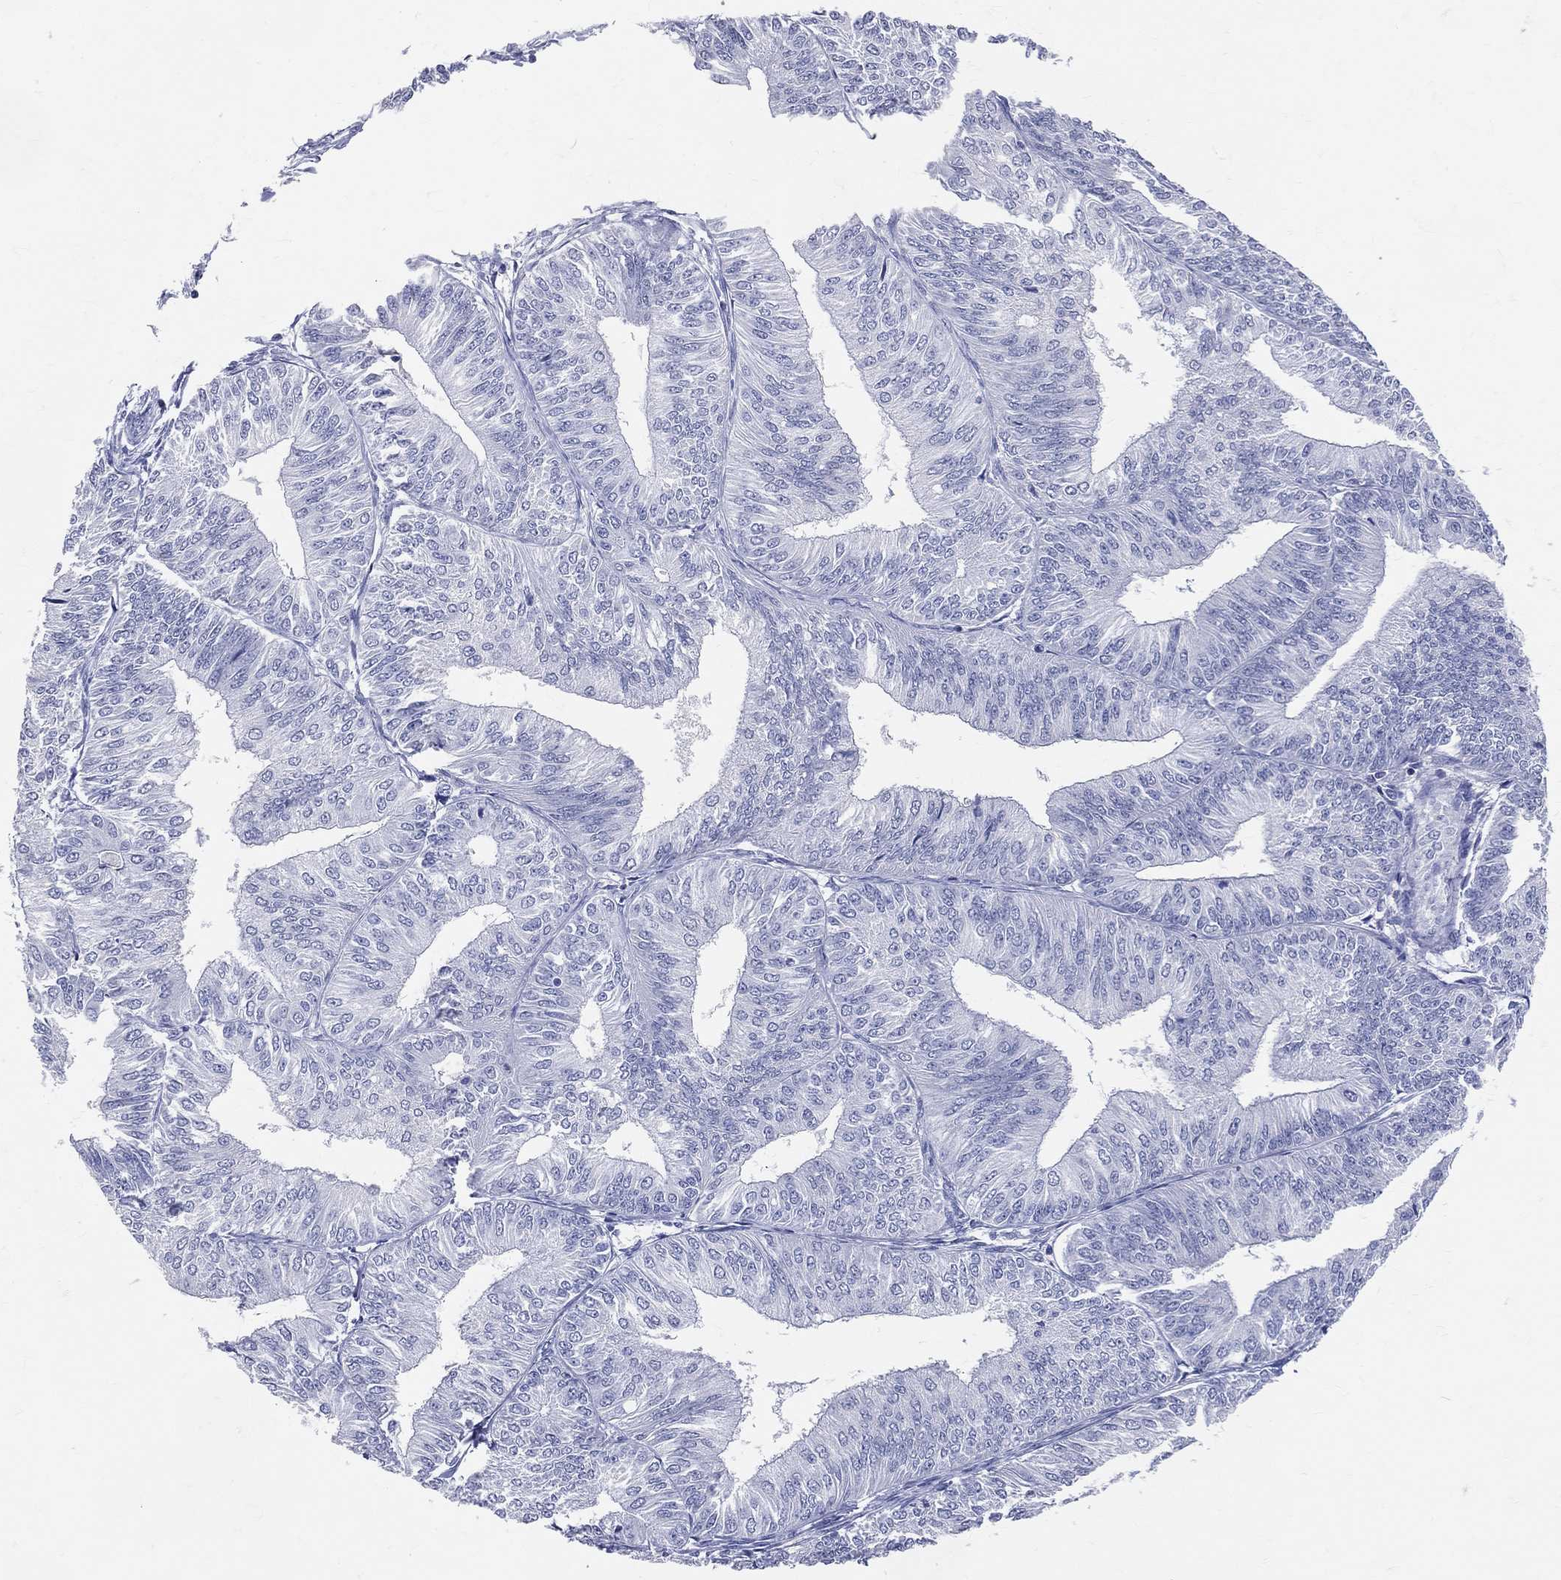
{"staining": {"intensity": "negative", "quantity": "none", "location": "none"}, "tissue": "endometrial cancer", "cell_type": "Tumor cells", "image_type": "cancer", "snomed": [{"axis": "morphology", "description": "Adenocarcinoma, NOS"}, {"axis": "topography", "description": "Endometrium"}], "caption": "Endometrial adenocarcinoma stained for a protein using IHC shows no positivity tumor cells.", "gene": "LAT", "patient": {"sex": "female", "age": 58}}